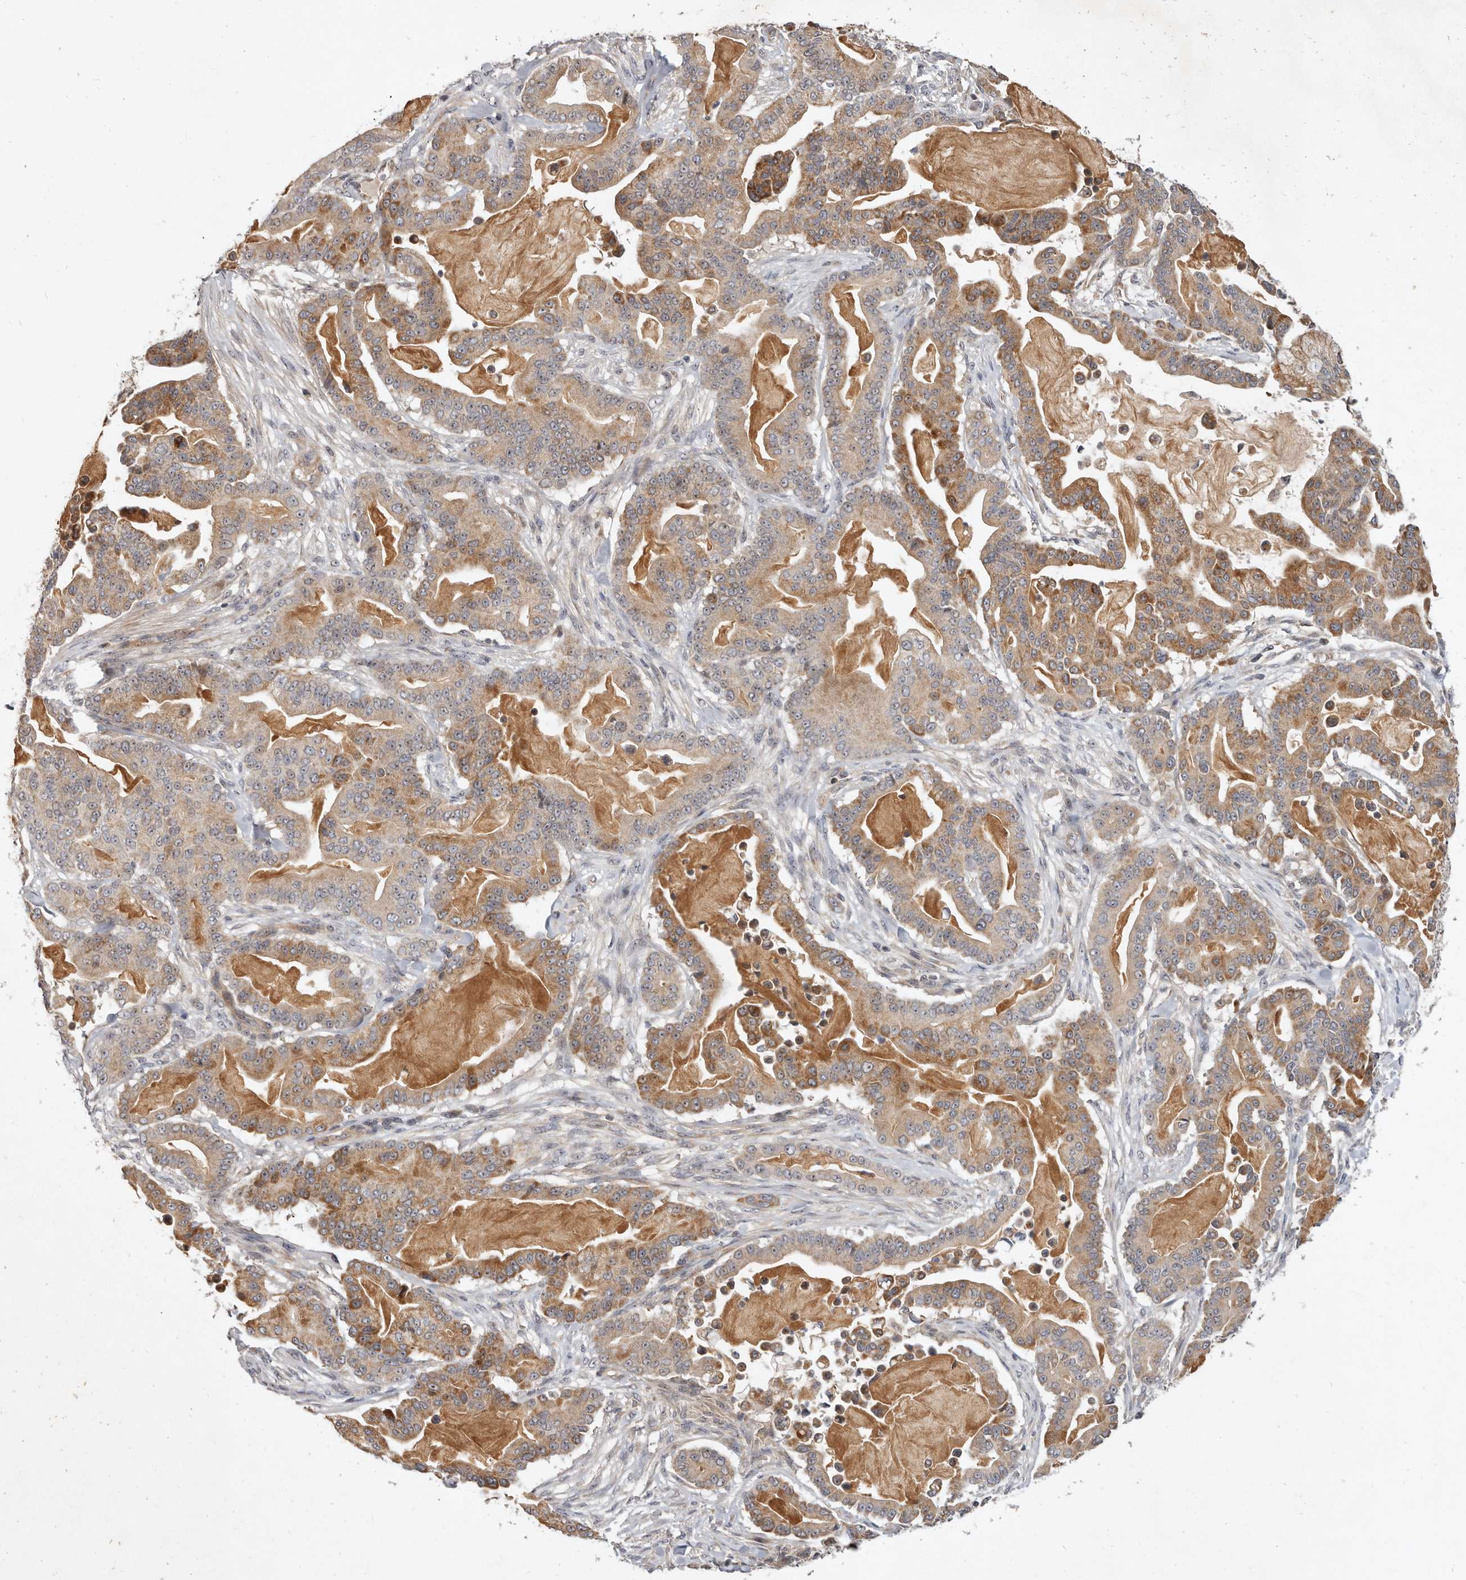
{"staining": {"intensity": "moderate", "quantity": ">75%", "location": "cytoplasmic/membranous"}, "tissue": "pancreatic cancer", "cell_type": "Tumor cells", "image_type": "cancer", "snomed": [{"axis": "morphology", "description": "Adenocarcinoma, NOS"}, {"axis": "topography", "description": "Pancreas"}], "caption": "Immunohistochemical staining of human pancreatic cancer exhibits medium levels of moderate cytoplasmic/membranous protein staining in about >75% of tumor cells.", "gene": "MICALL2", "patient": {"sex": "male", "age": 63}}